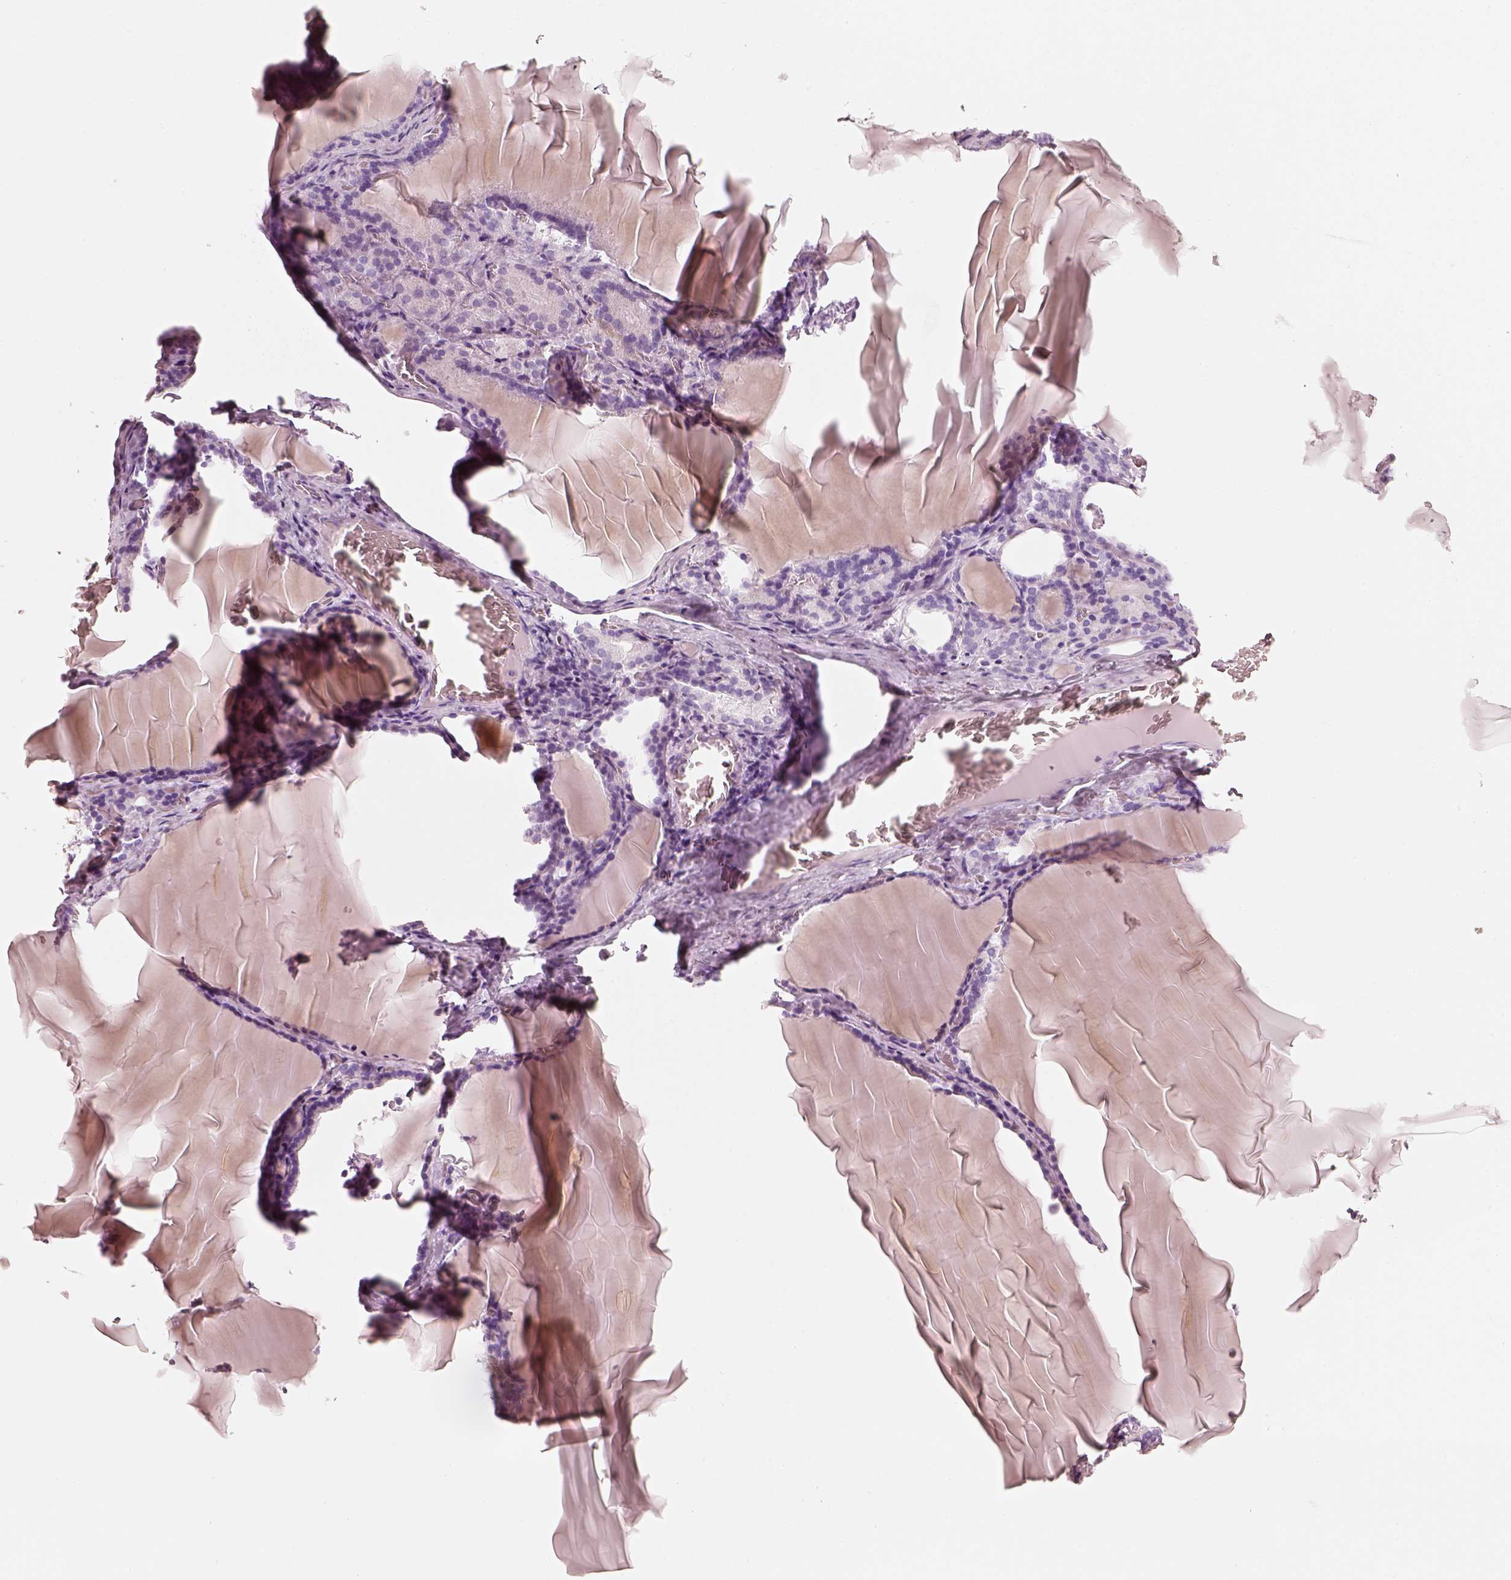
{"staining": {"intensity": "negative", "quantity": "none", "location": "none"}, "tissue": "thyroid gland", "cell_type": "Glandular cells", "image_type": "normal", "snomed": [{"axis": "morphology", "description": "Normal tissue, NOS"}, {"axis": "morphology", "description": "Hyperplasia, NOS"}, {"axis": "topography", "description": "Thyroid gland"}], "caption": "Immunohistochemistry (IHC) micrograph of benign thyroid gland: thyroid gland stained with DAB exhibits no significant protein staining in glandular cells.", "gene": "R3HDML", "patient": {"sex": "female", "age": 27}}